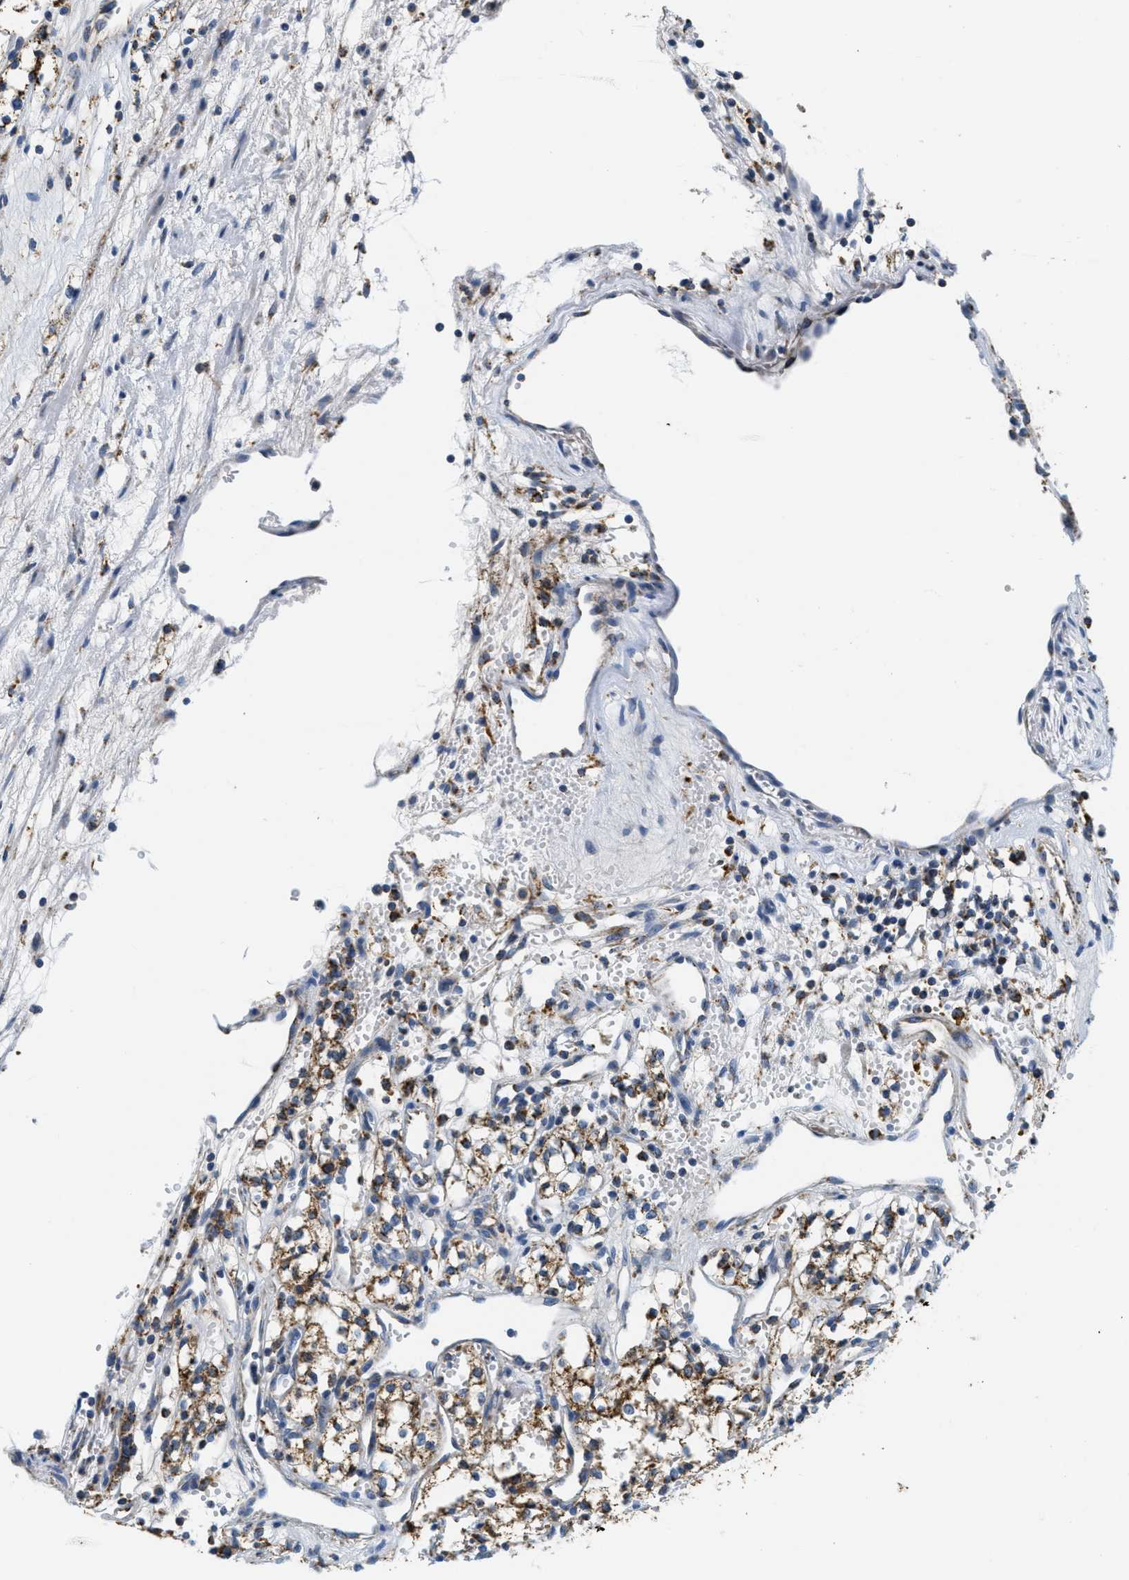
{"staining": {"intensity": "moderate", "quantity": ">75%", "location": "cytoplasmic/membranous"}, "tissue": "renal cancer", "cell_type": "Tumor cells", "image_type": "cancer", "snomed": [{"axis": "morphology", "description": "Adenocarcinoma, NOS"}, {"axis": "topography", "description": "Kidney"}], "caption": "Human adenocarcinoma (renal) stained with a protein marker demonstrates moderate staining in tumor cells.", "gene": "KCNJ5", "patient": {"sex": "male", "age": 59}}